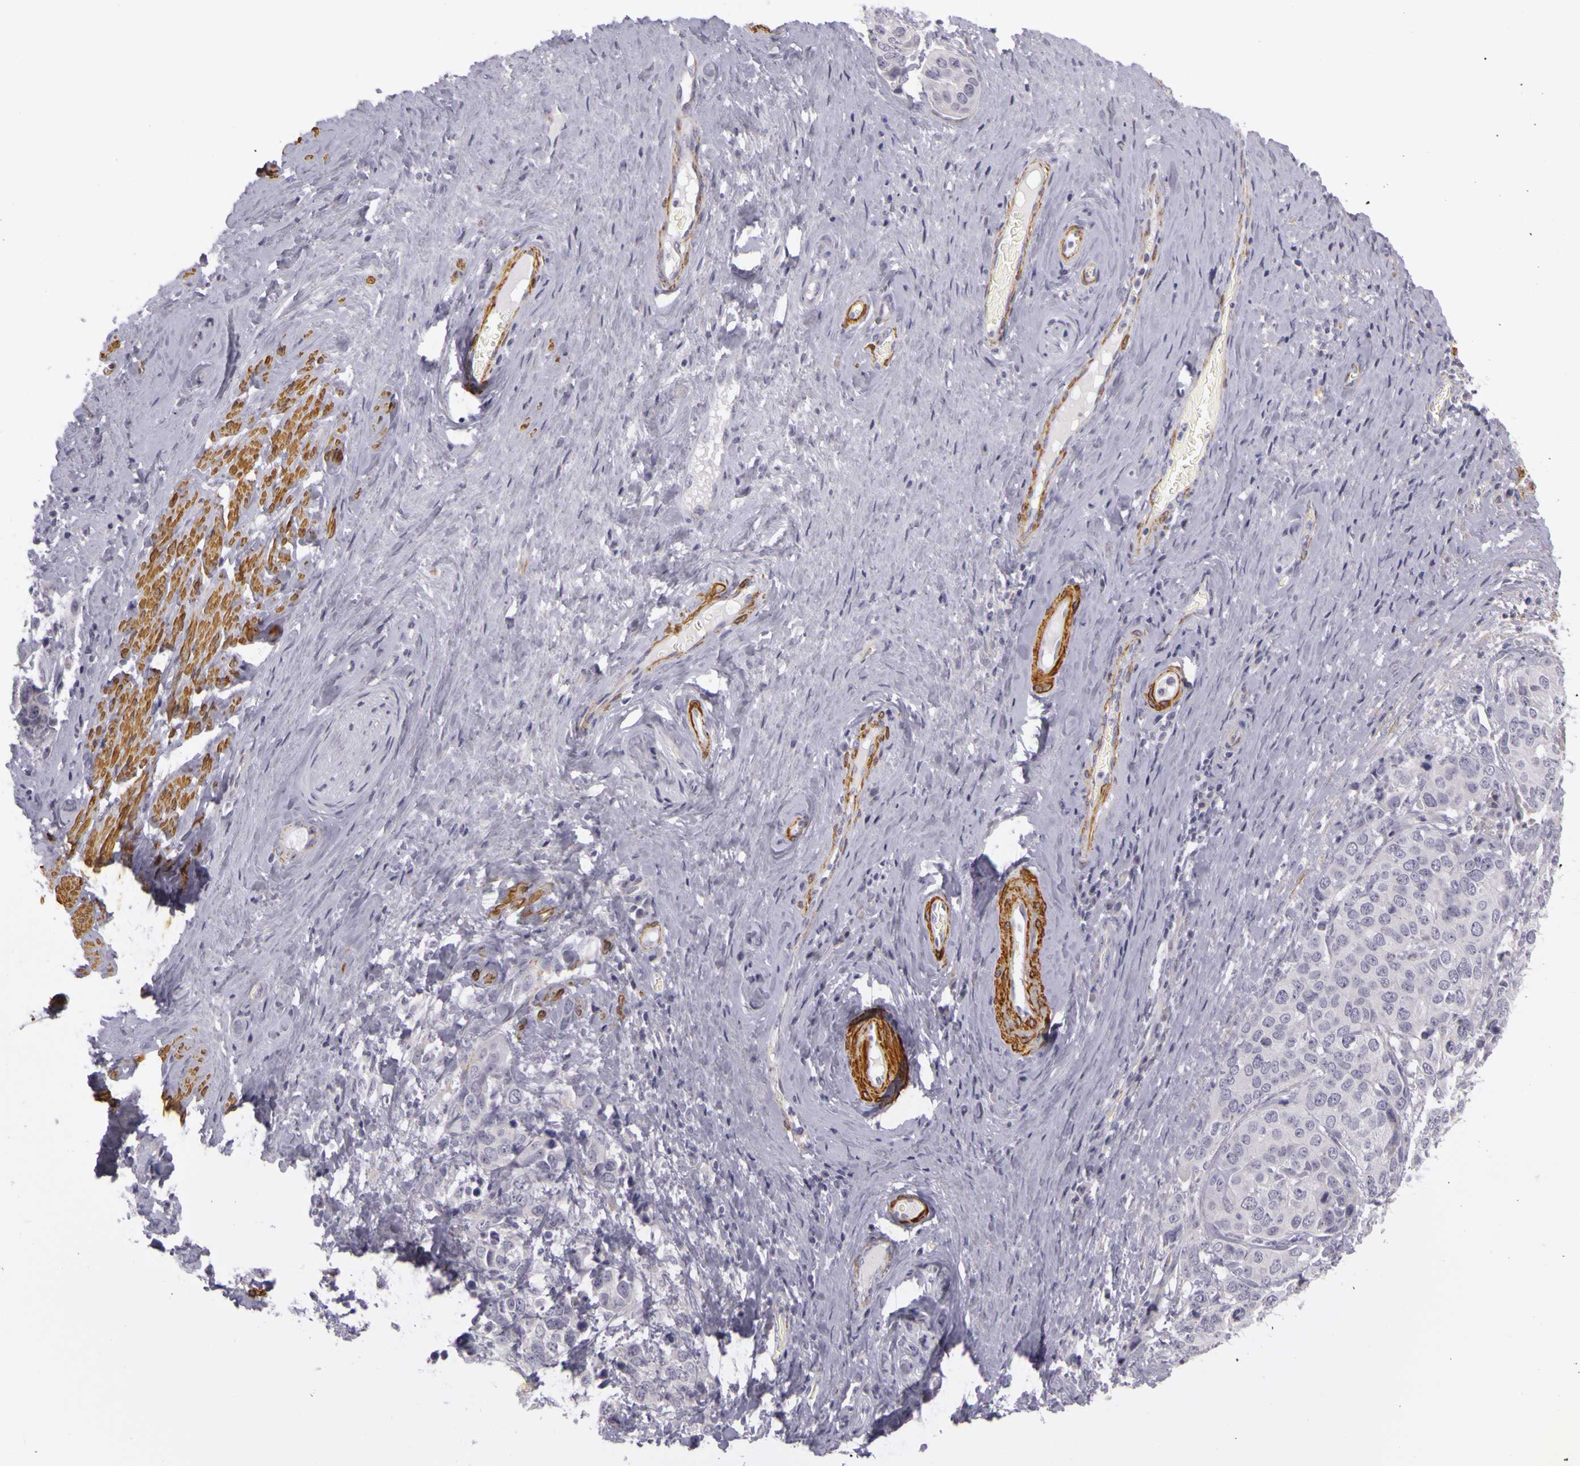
{"staining": {"intensity": "negative", "quantity": "none", "location": "none"}, "tissue": "cervical cancer", "cell_type": "Tumor cells", "image_type": "cancer", "snomed": [{"axis": "morphology", "description": "Squamous cell carcinoma, NOS"}, {"axis": "topography", "description": "Cervix"}], "caption": "A histopathology image of human cervical squamous cell carcinoma is negative for staining in tumor cells. The staining is performed using DAB brown chromogen with nuclei counter-stained in using hematoxylin.", "gene": "CNTN2", "patient": {"sex": "female", "age": 54}}